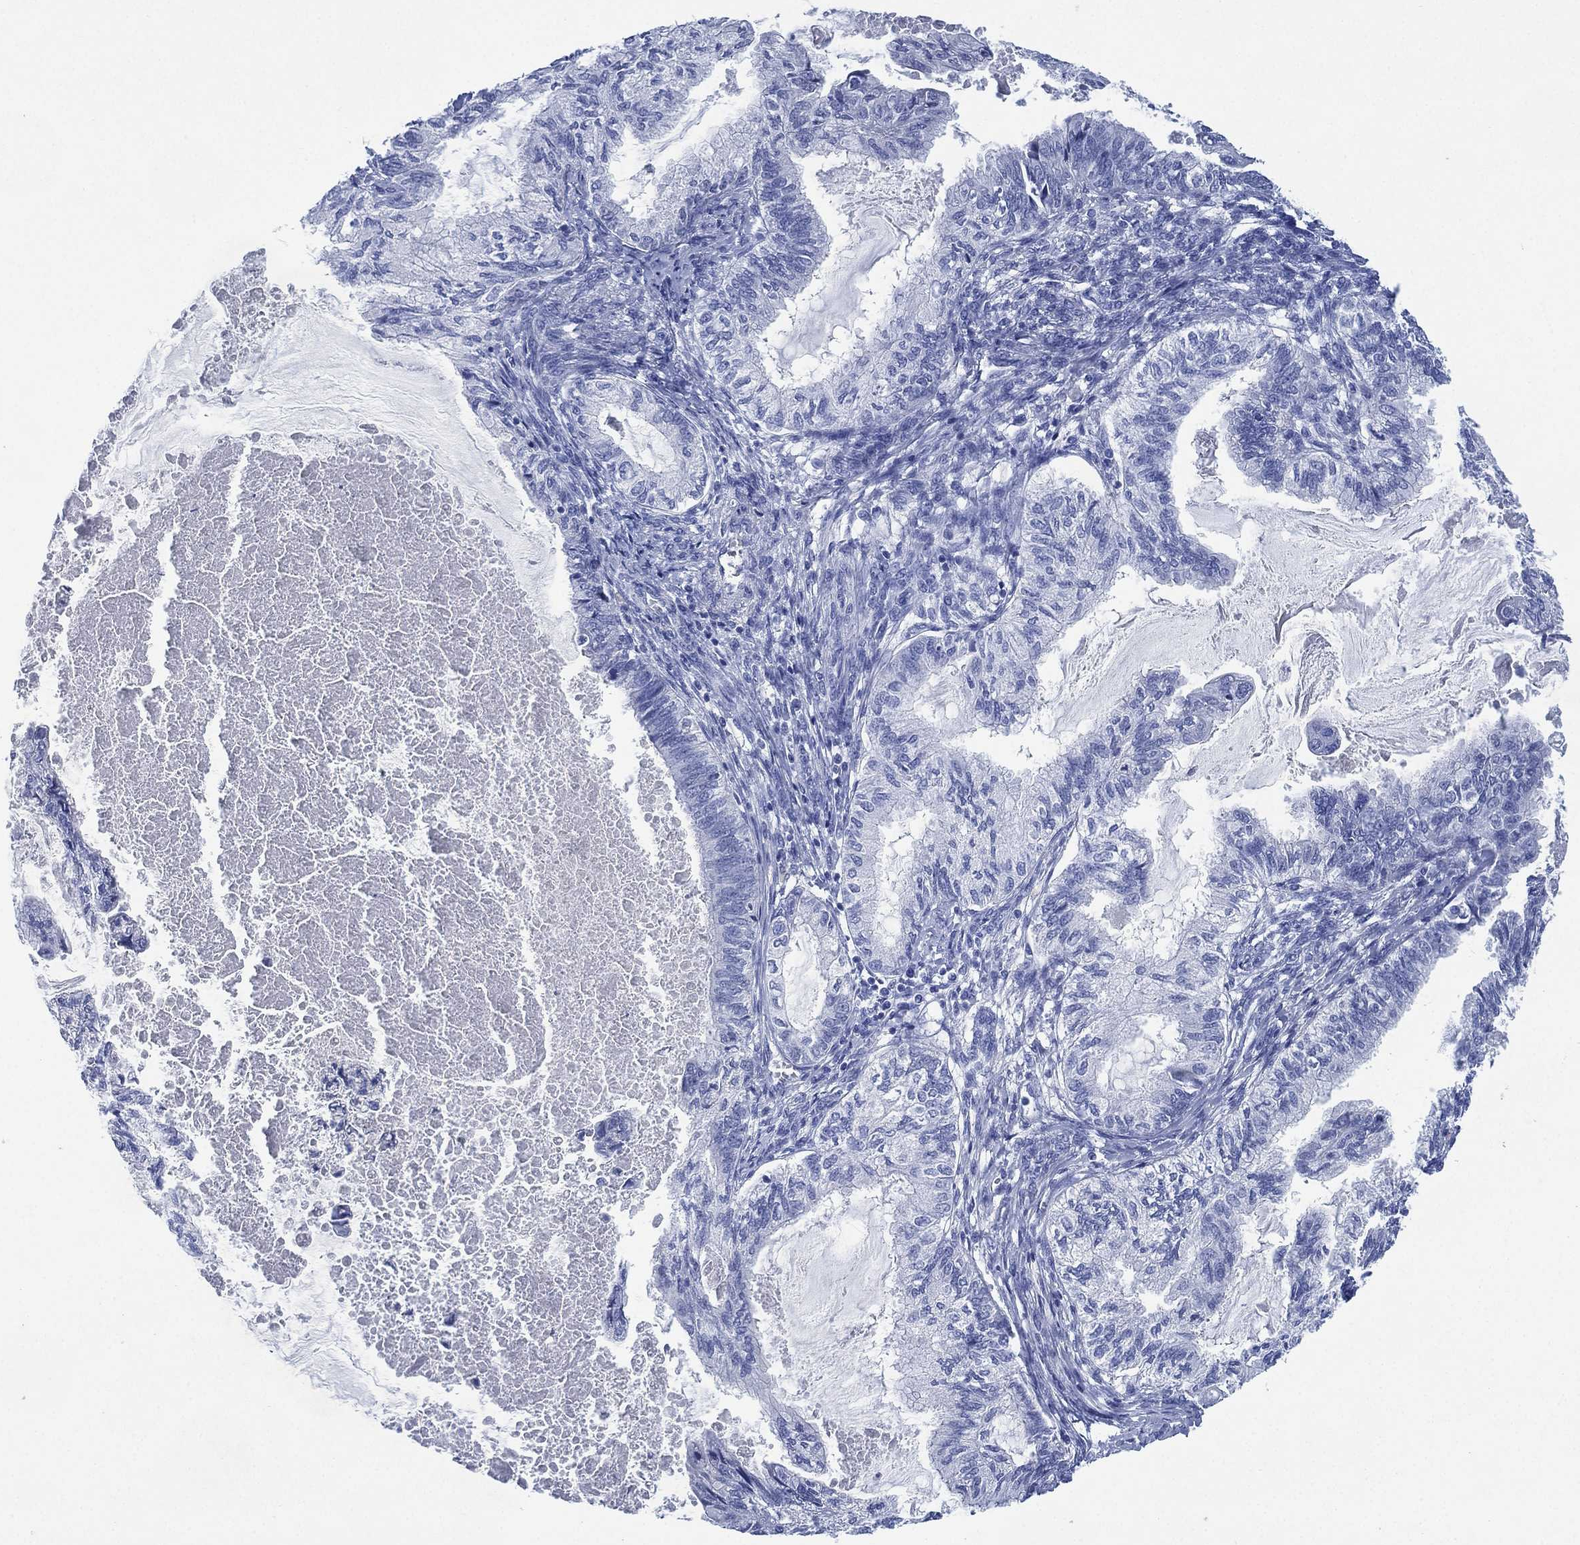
{"staining": {"intensity": "negative", "quantity": "none", "location": "none"}, "tissue": "endometrial cancer", "cell_type": "Tumor cells", "image_type": "cancer", "snomed": [{"axis": "morphology", "description": "Adenocarcinoma, NOS"}, {"axis": "topography", "description": "Endometrium"}], "caption": "DAB immunohistochemical staining of endometrial cancer (adenocarcinoma) demonstrates no significant positivity in tumor cells.", "gene": "SIGLECL1", "patient": {"sex": "female", "age": 86}}